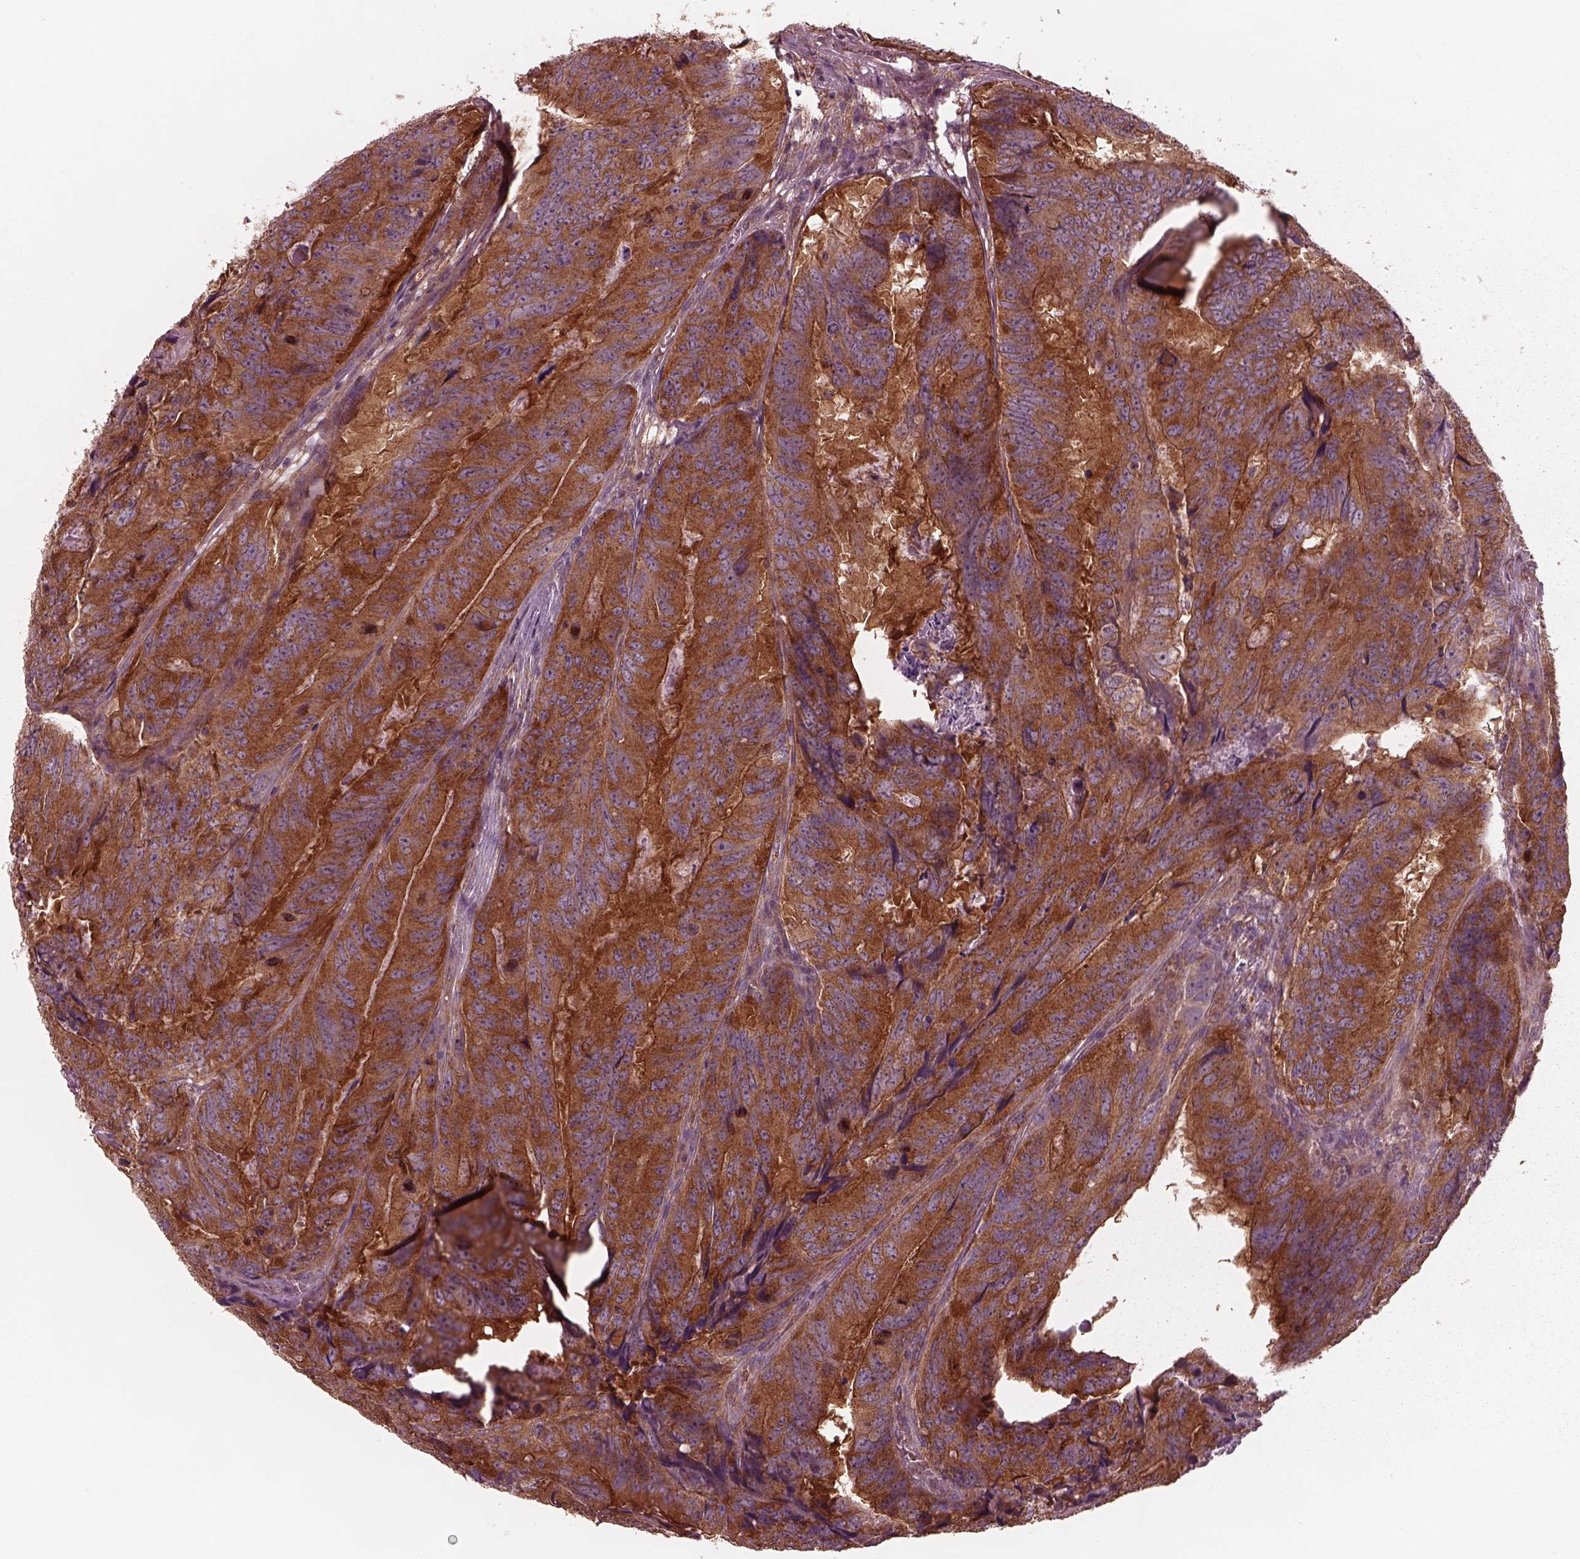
{"staining": {"intensity": "strong", "quantity": ">75%", "location": "cytoplasmic/membranous"}, "tissue": "colorectal cancer", "cell_type": "Tumor cells", "image_type": "cancer", "snomed": [{"axis": "morphology", "description": "Adenocarcinoma, NOS"}, {"axis": "topography", "description": "Colon"}], "caption": "Brown immunohistochemical staining in human adenocarcinoma (colorectal) shows strong cytoplasmic/membranous positivity in approximately >75% of tumor cells. (Brightfield microscopy of DAB IHC at high magnification).", "gene": "TUBG1", "patient": {"sex": "male", "age": 79}}